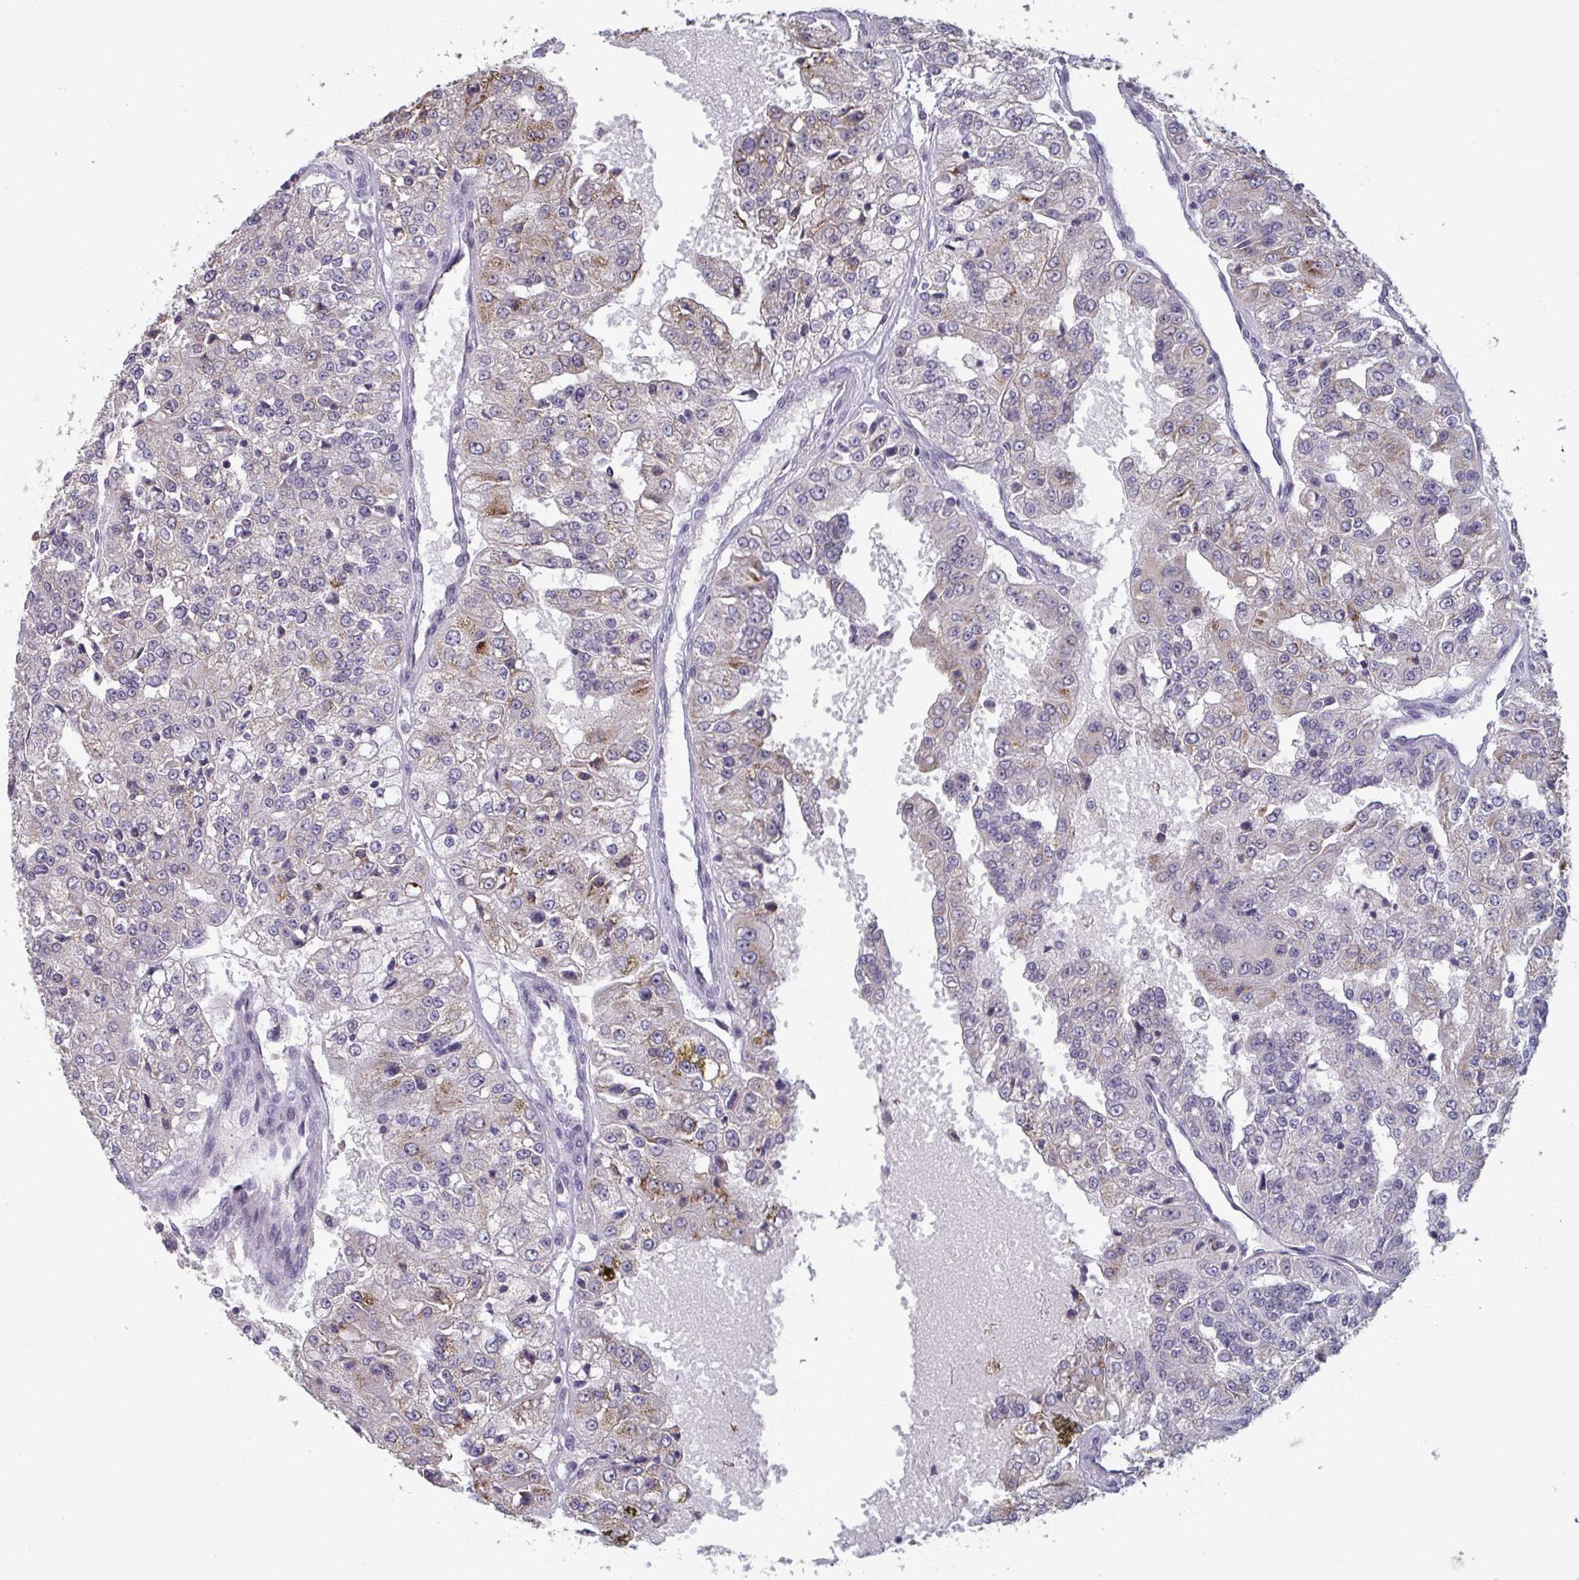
{"staining": {"intensity": "negative", "quantity": "none", "location": "none"}, "tissue": "renal cancer", "cell_type": "Tumor cells", "image_type": "cancer", "snomed": [{"axis": "morphology", "description": "Adenocarcinoma, NOS"}, {"axis": "topography", "description": "Kidney"}], "caption": "Human renal adenocarcinoma stained for a protein using IHC shows no positivity in tumor cells.", "gene": "LIX1", "patient": {"sex": "female", "age": 63}}